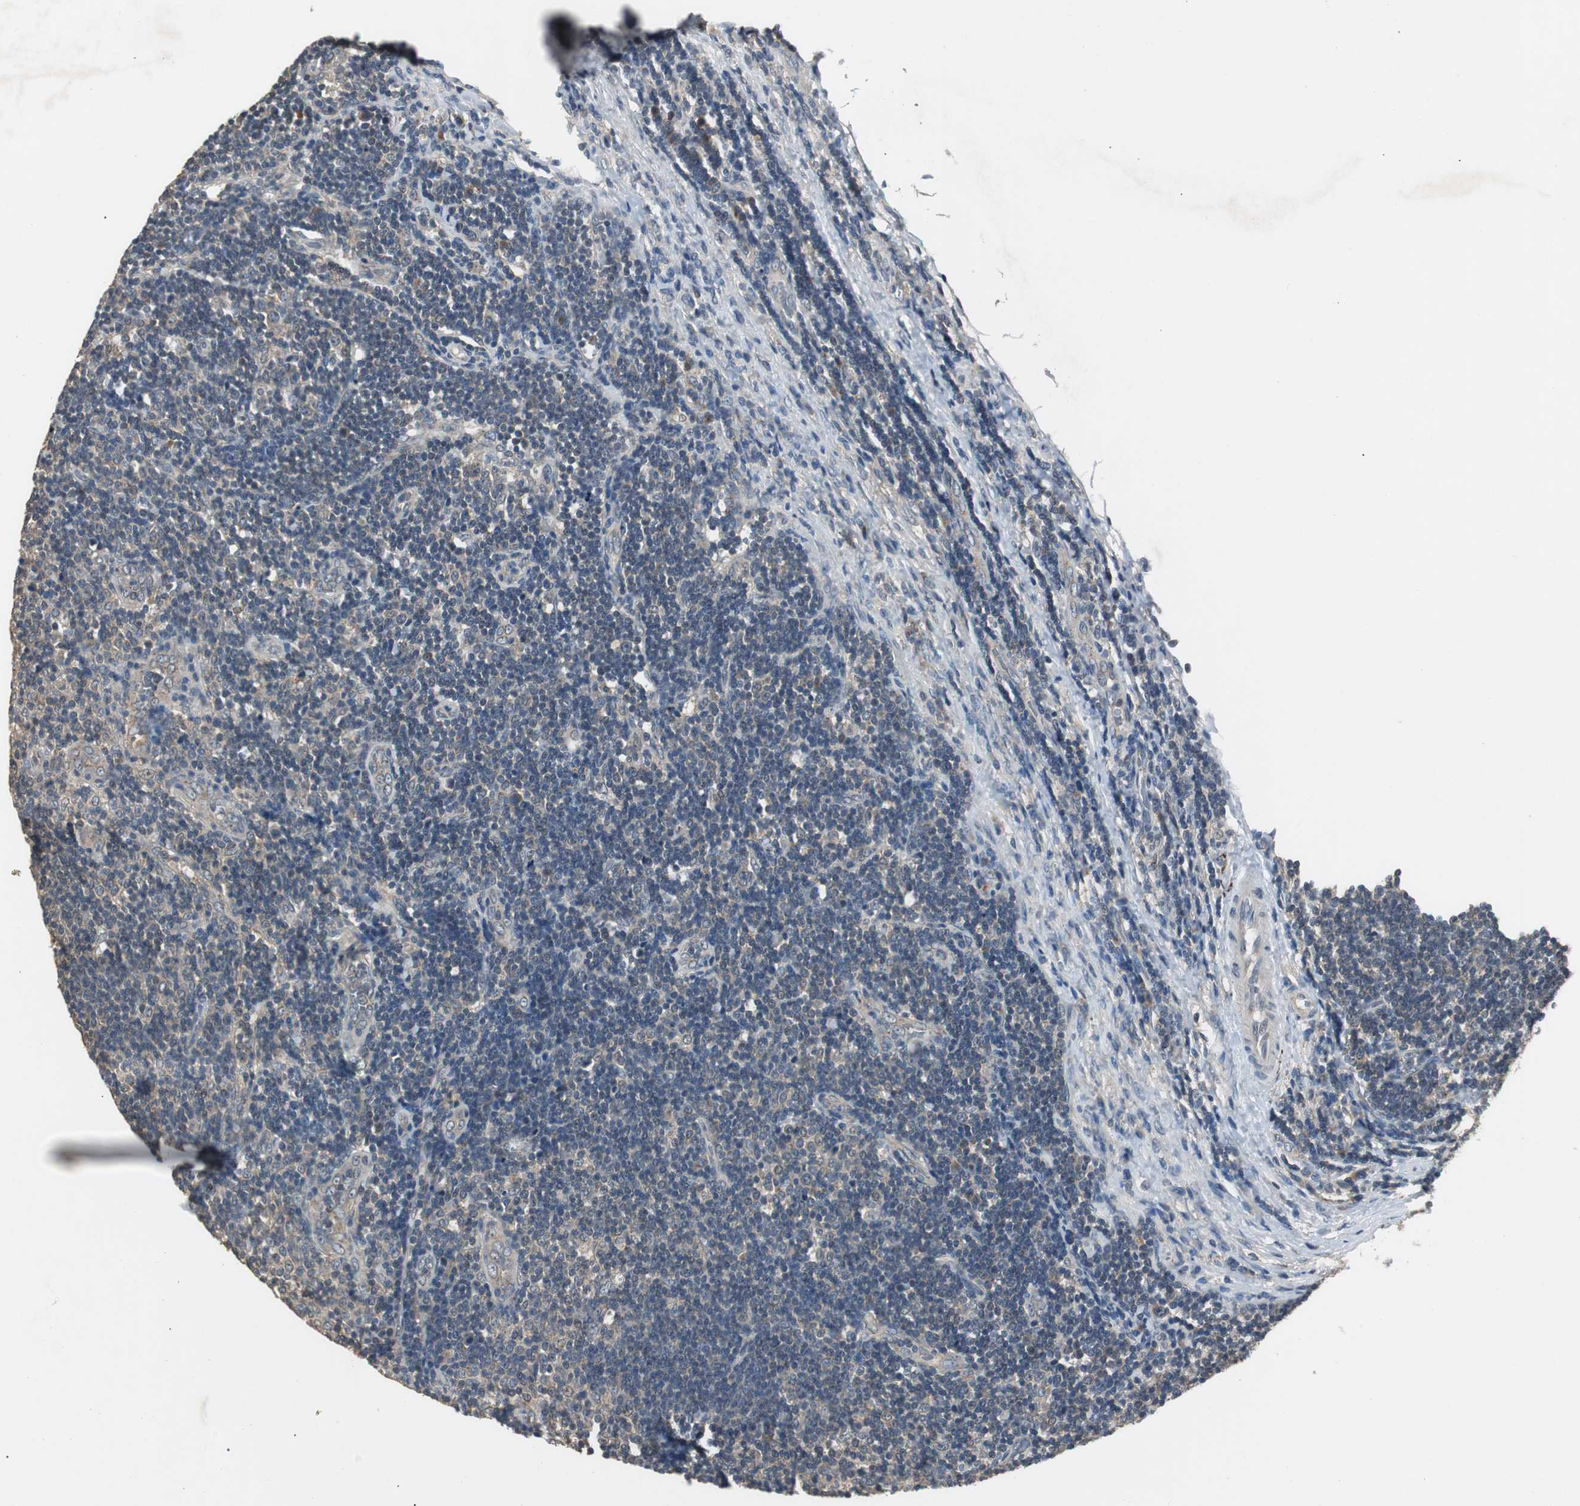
{"staining": {"intensity": "weak", "quantity": "<25%", "location": "cytoplasmic/membranous"}, "tissue": "lymph node", "cell_type": "Germinal center cells", "image_type": "normal", "snomed": [{"axis": "morphology", "description": "Normal tissue, NOS"}, {"axis": "topography", "description": "Lymph node"}, {"axis": "topography", "description": "Salivary gland"}], "caption": "Immunohistochemistry of normal human lymph node shows no positivity in germinal center cells.", "gene": "PTPRN2", "patient": {"sex": "male", "age": 8}}